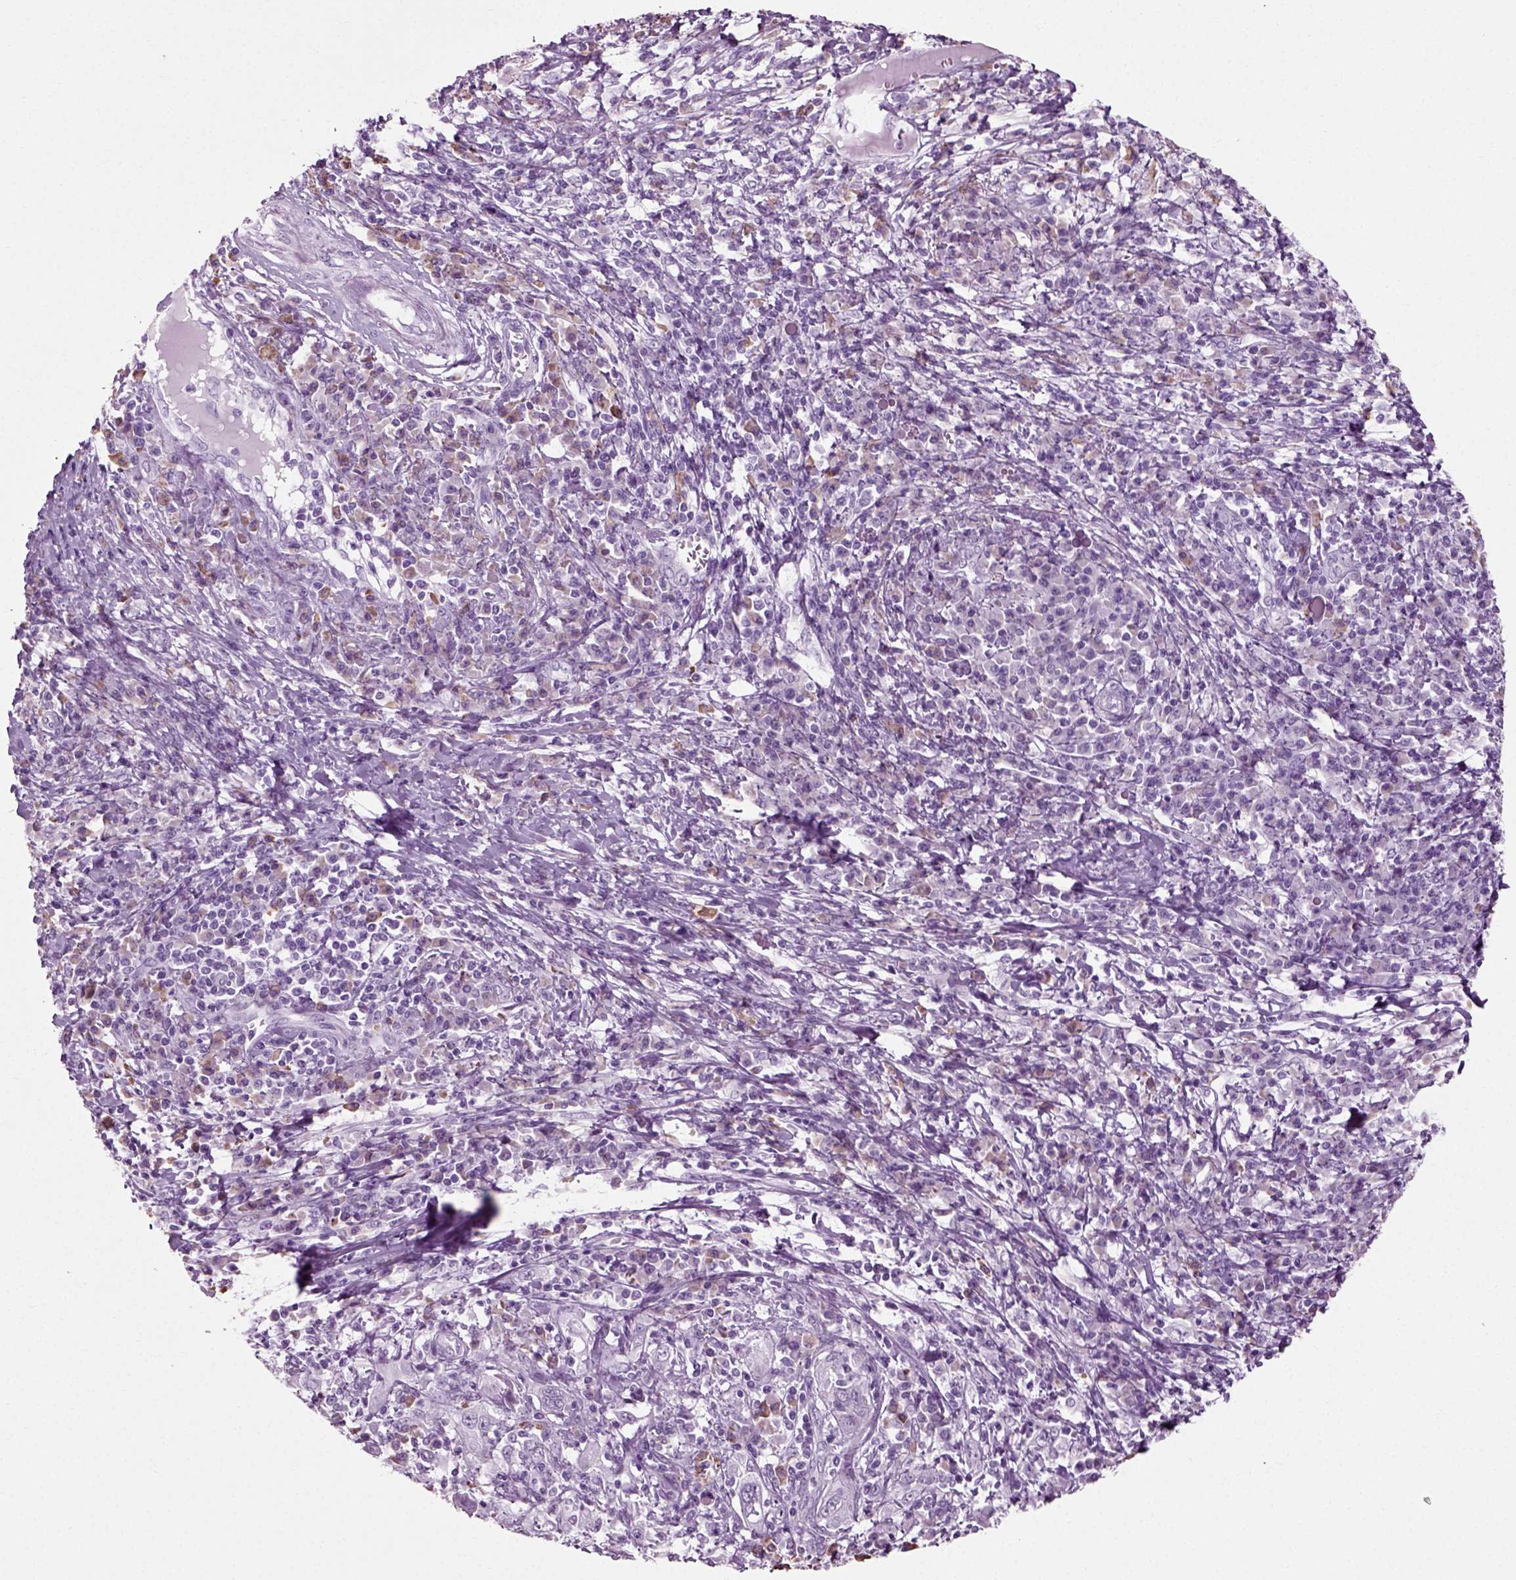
{"staining": {"intensity": "negative", "quantity": "none", "location": "none"}, "tissue": "cervical cancer", "cell_type": "Tumor cells", "image_type": "cancer", "snomed": [{"axis": "morphology", "description": "Squamous cell carcinoma, NOS"}, {"axis": "topography", "description": "Cervix"}], "caption": "This is an IHC micrograph of squamous cell carcinoma (cervical). There is no expression in tumor cells.", "gene": "SLC26A8", "patient": {"sex": "female", "age": 46}}